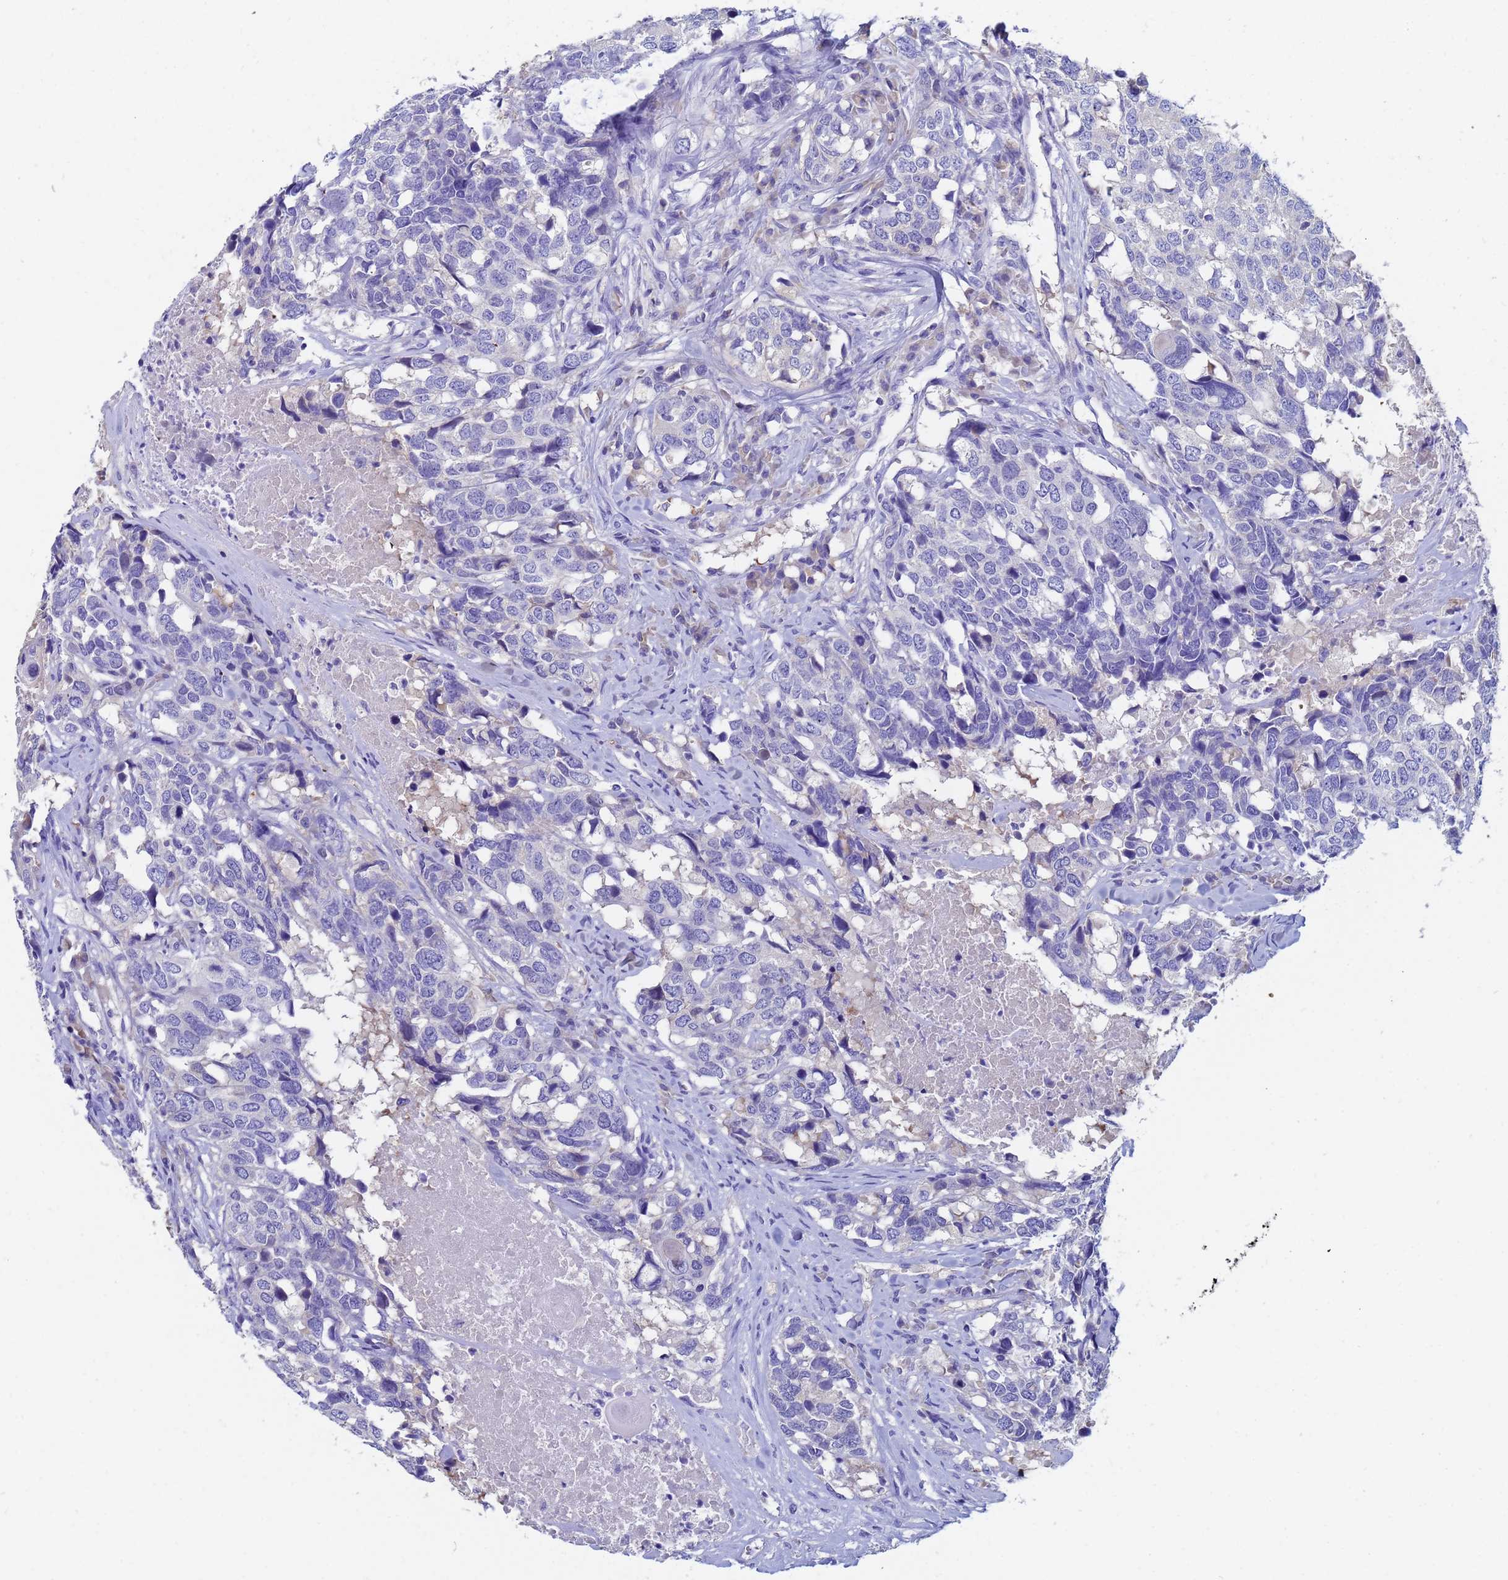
{"staining": {"intensity": "negative", "quantity": "none", "location": "none"}, "tissue": "head and neck cancer", "cell_type": "Tumor cells", "image_type": "cancer", "snomed": [{"axis": "morphology", "description": "Squamous cell carcinoma, NOS"}, {"axis": "topography", "description": "Head-Neck"}], "caption": "The immunohistochemistry (IHC) histopathology image has no significant expression in tumor cells of head and neck cancer (squamous cell carcinoma) tissue.", "gene": "UBE2O", "patient": {"sex": "male", "age": 66}}